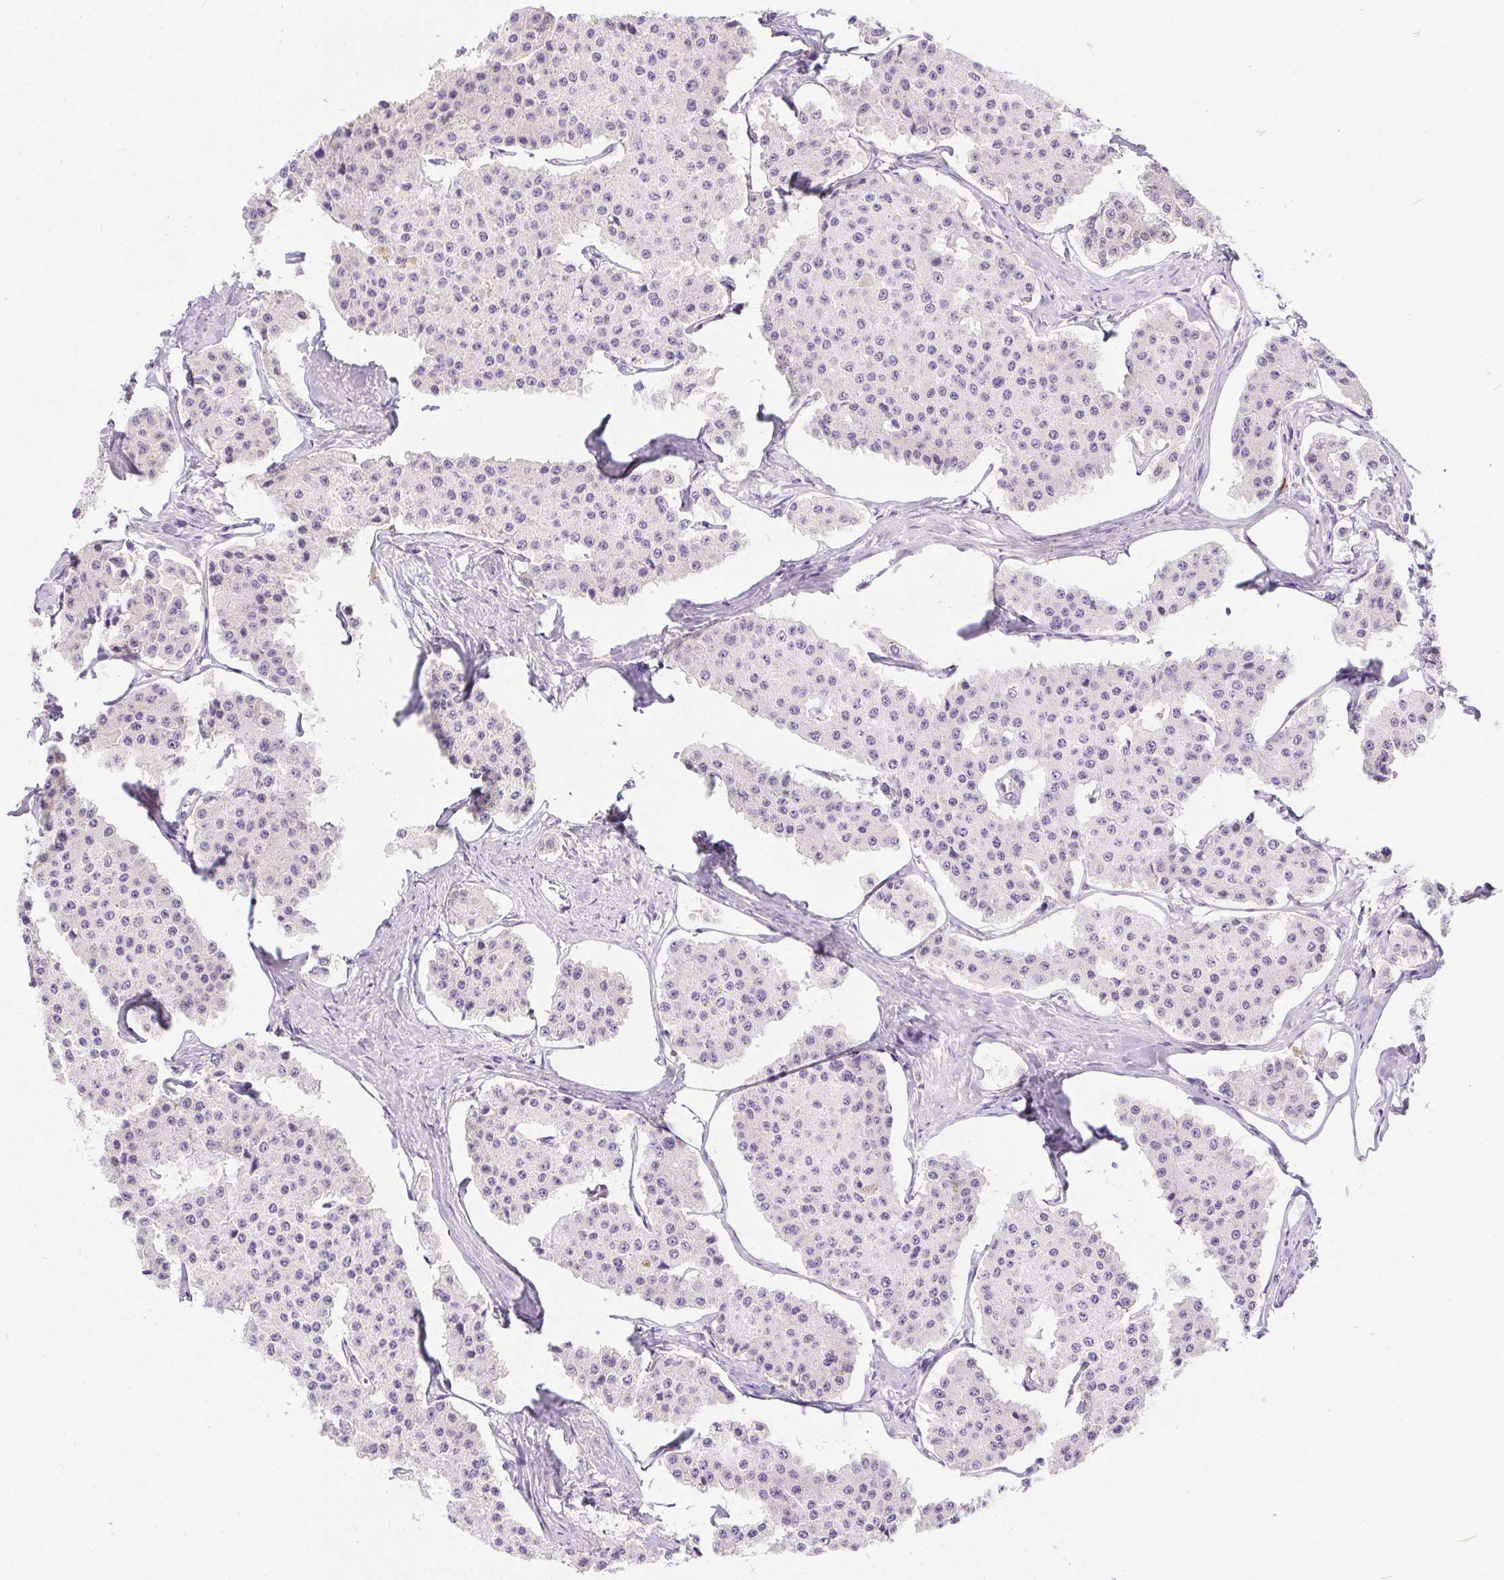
{"staining": {"intensity": "negative", "quantity": "none", "location": "none"}, "tissue": "carcinoid", "cell_type": "Tumor cells", "image_type": "cancer", "snomed": [{"axis": "morphology", "description": "Carcinoid, malignant, NOS"}, {"axis": "topography", "description": "Small intestine"}], "caption": "High magnification brightfield microscopy of carcinoid (malignant) stained with DAB (brown) and counterstained with hematoxylin (blue): tumor cells show no significant staining.", "gene": "ORM1", "patient": {"sex": "female", "age": 65}}